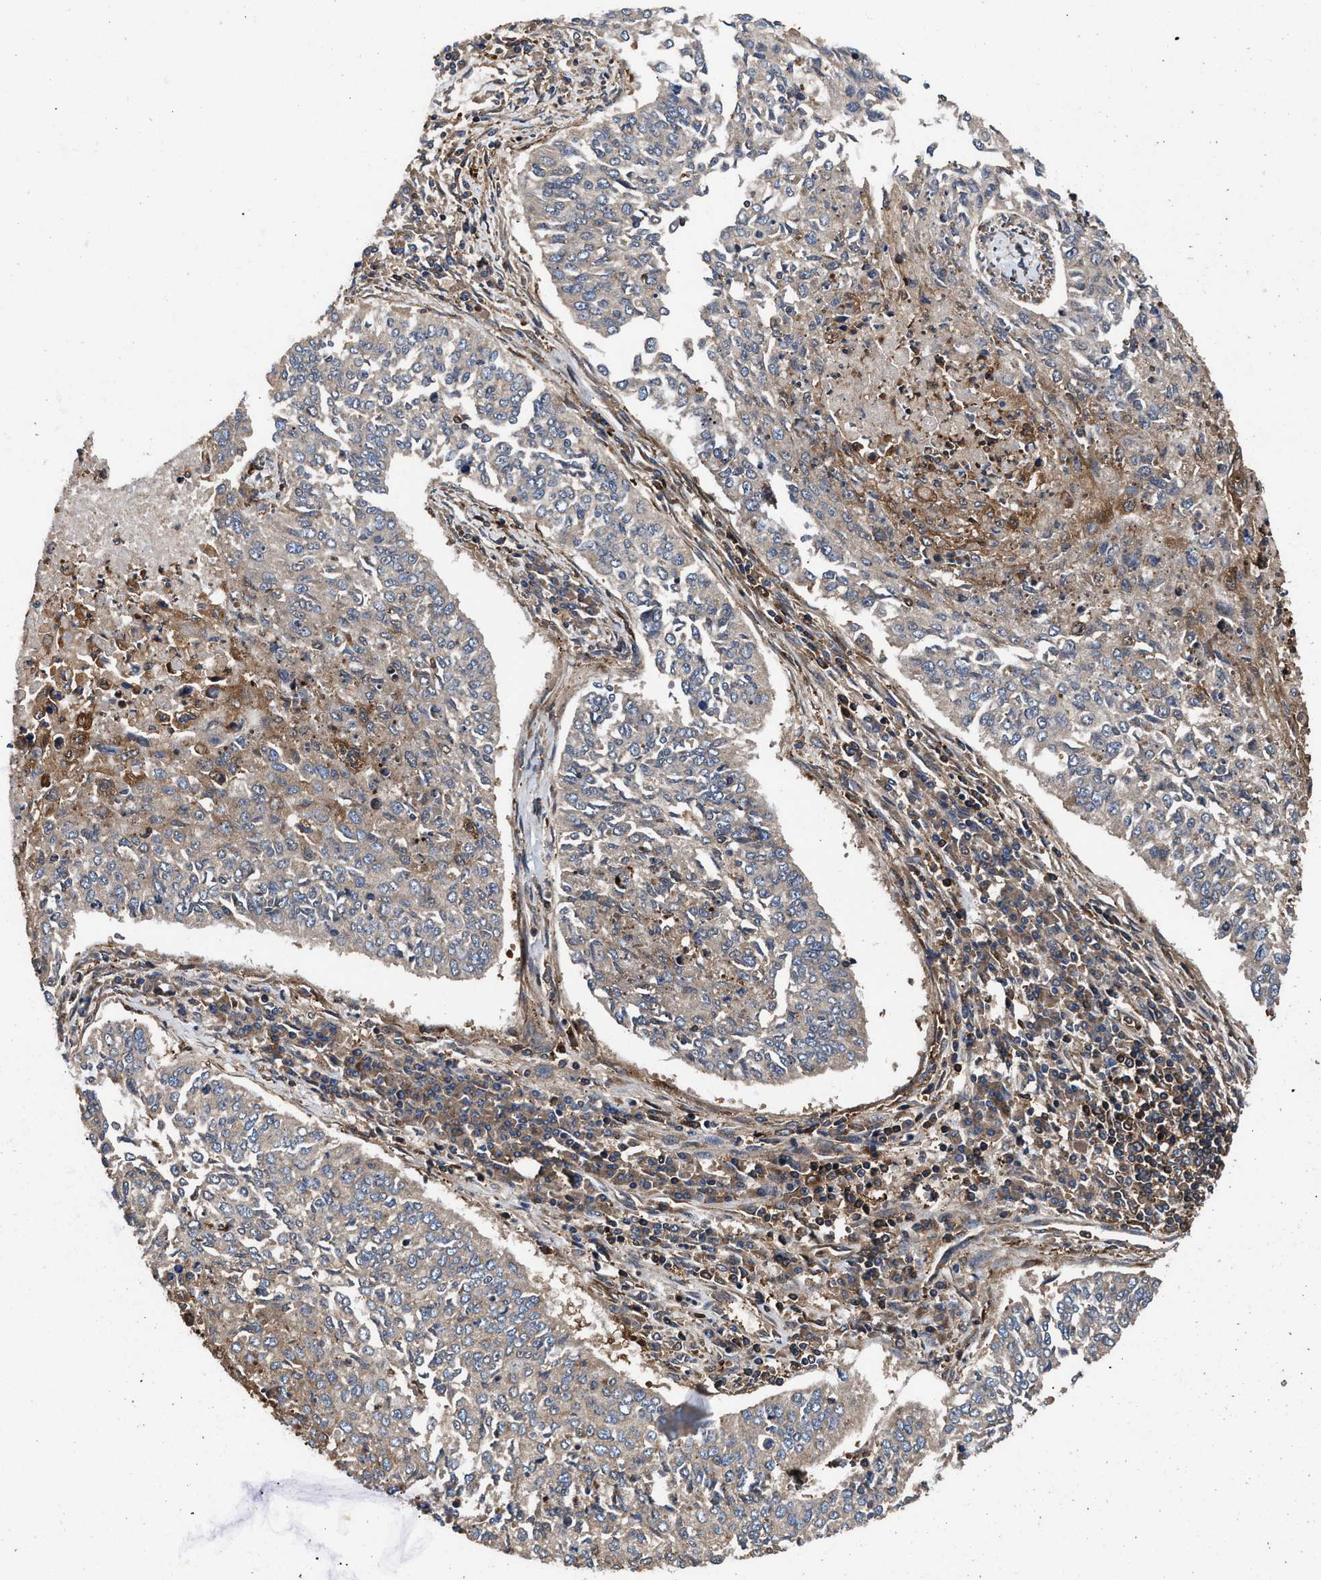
{"staining": {"intensity": "weak", "quantity": "<25%", "location": "cytoplasmic/membranous"}, "tissue": "lung cancer", "cell_type": "Tumor cells", "image_type": "cancer", "snomed": [{"axis": "morphology", "description": "Normal tissue, NOS"}, {"axis": "morphology", "description": "Squamous cell carcinoma, NOS"}, {"axis": "topography", "description": "Cartilage tissue"}, {"axis": "topography", "description": "Bronchus"}, {"axis": "topography", "description": "Lung"}], "caption": "DAB immunohistochemical staining of lung cancer (squamous cell carcinoma) demonstrates no significant staining in tumor cells. The staining is performed using DAB (3,3'-diaminobenzidine) brown chromogen with nuclei counter-stained in using hematoxylin.", "gene": "KYAT1", "patient": {"sex": "female", "age": 49}}